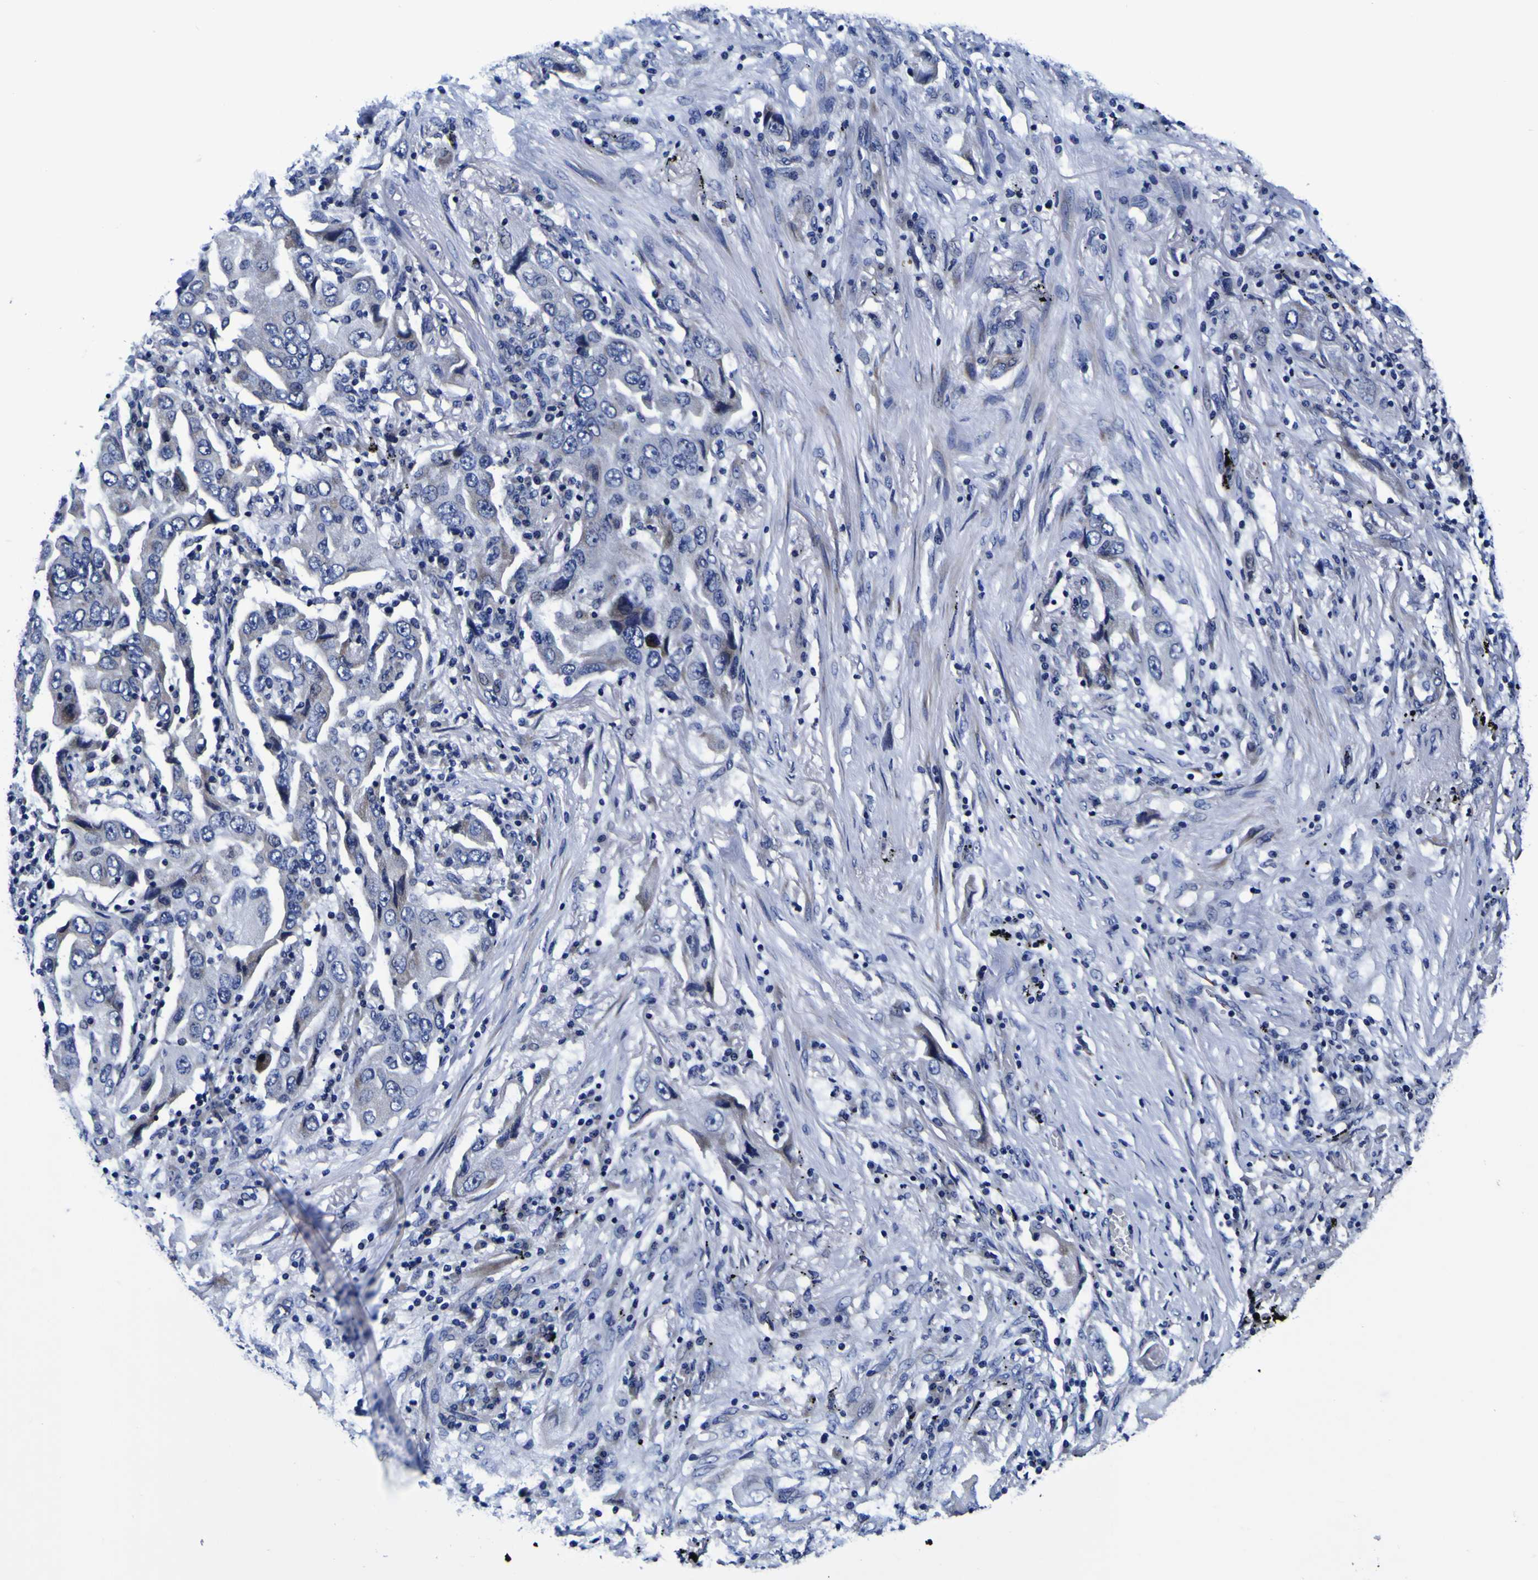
{"staining": {"intensity": "weak", "quantity": "<25%", "location": "cytoplasmic/membranous"}, "tissue": "lung cancer", "cell_type": "Tumor cells", "image_type": "cancer", "snomed": [{"axis": "morphology", "description": "Adenocarcinoma, NOS"}, {"axis": "topography", "description": "Lung"}], "caption": "Micrograph shows no significant protein staining in tumor cells of adenocarcinoma (lung).", "gene": "PDLIM4", "patient": {"sex": "female", "age": 65}}